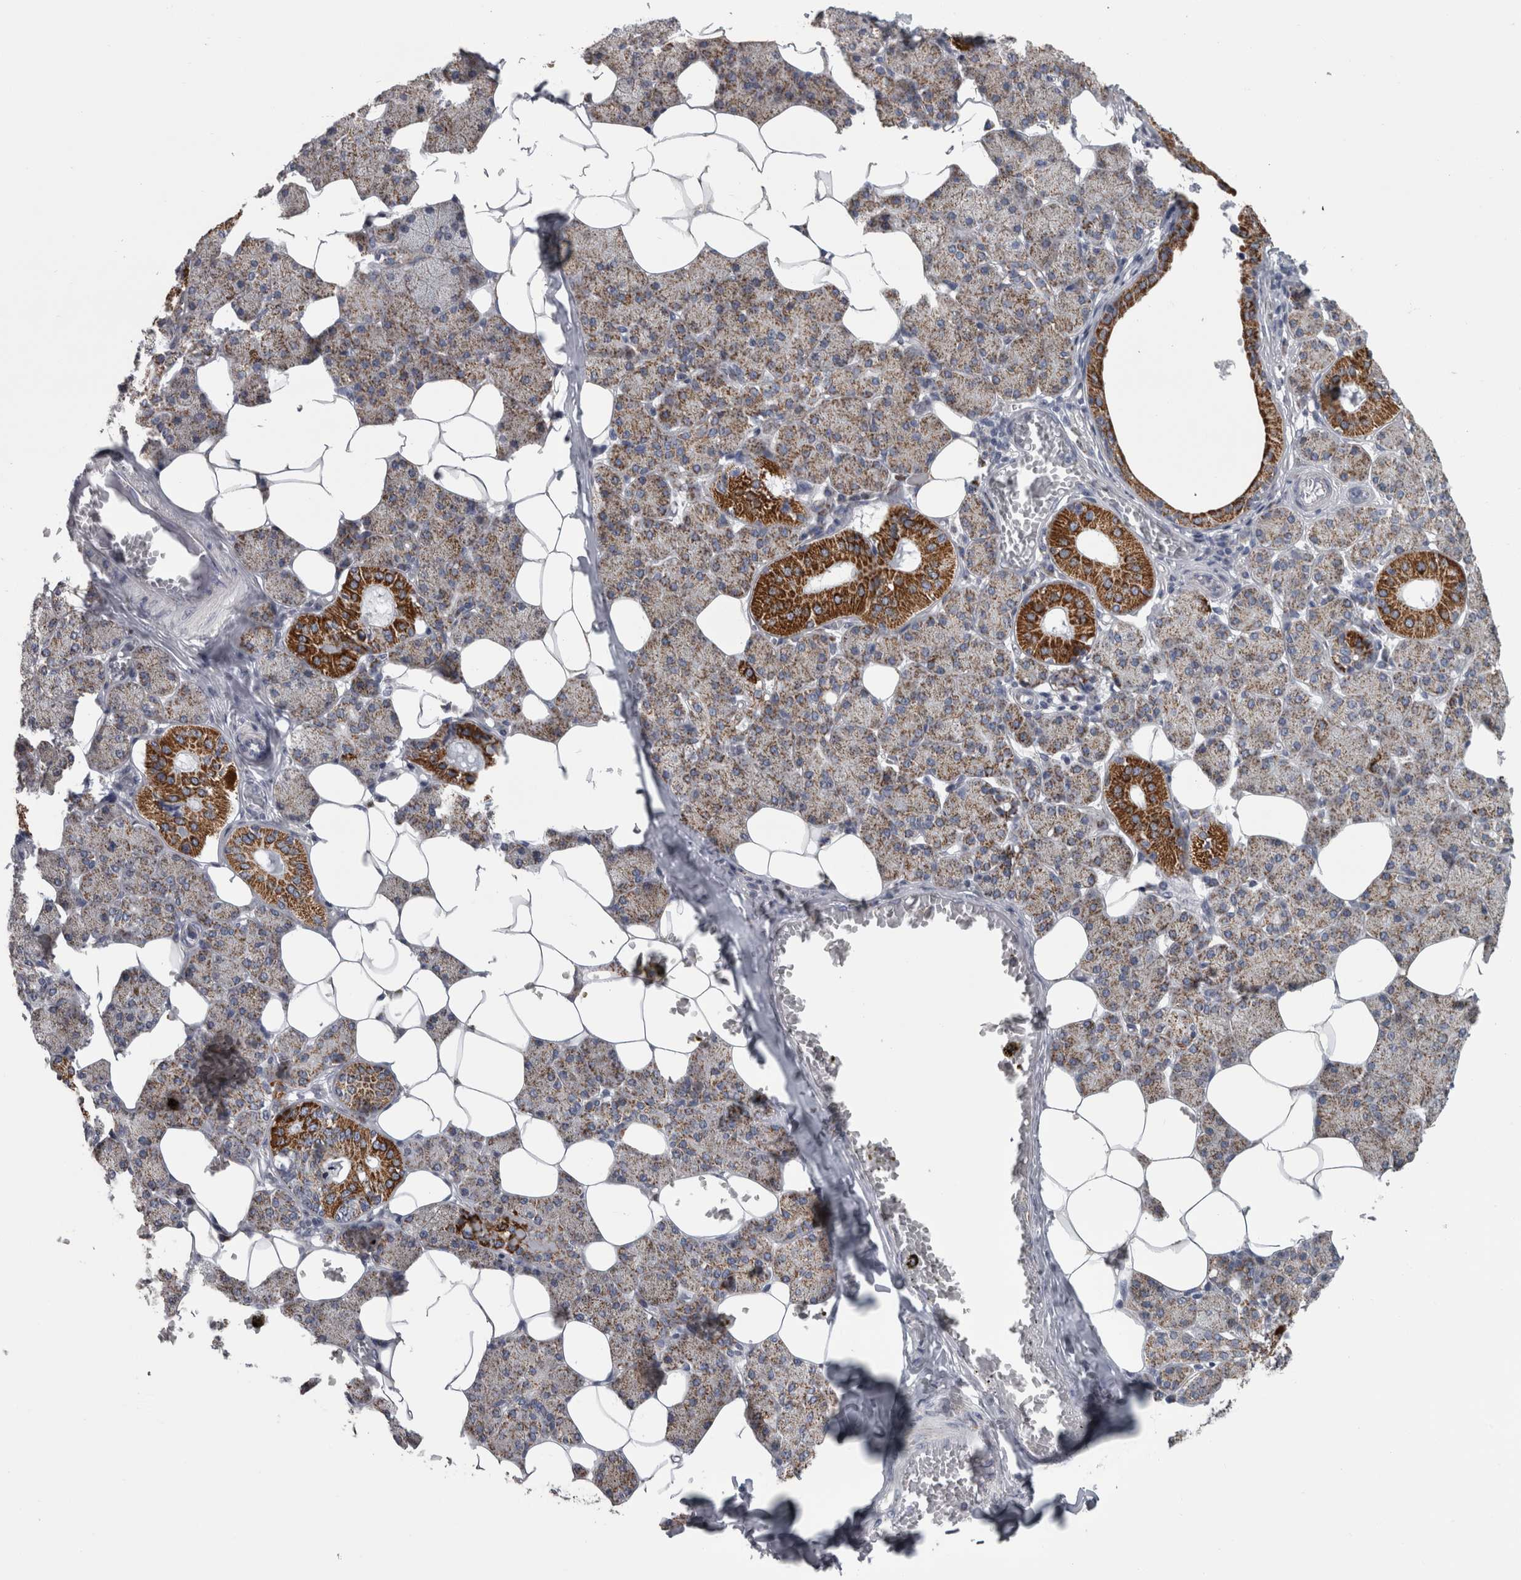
{"staining": {"intensity": "strong", "quantity": "<25%", "location": "cytoplasmic/membranous"}, "tissue": "salivary gland", "cell_type": "Glandular cells", "image_type": "normal", "snomed": [{"axis": "morphology", "description": "Normal tissue, NOS"}, {"axis": "topography", "description": "Salivary gland"}], "caption": "Approximately <25% of glandular cells in unremarkable salivary gland display strong cytoplasmic/membranous protein expression as visualized by brown immunohistochemical staining.", "gene": "DBT", "patient": {"sex": "female", "age": 33}}